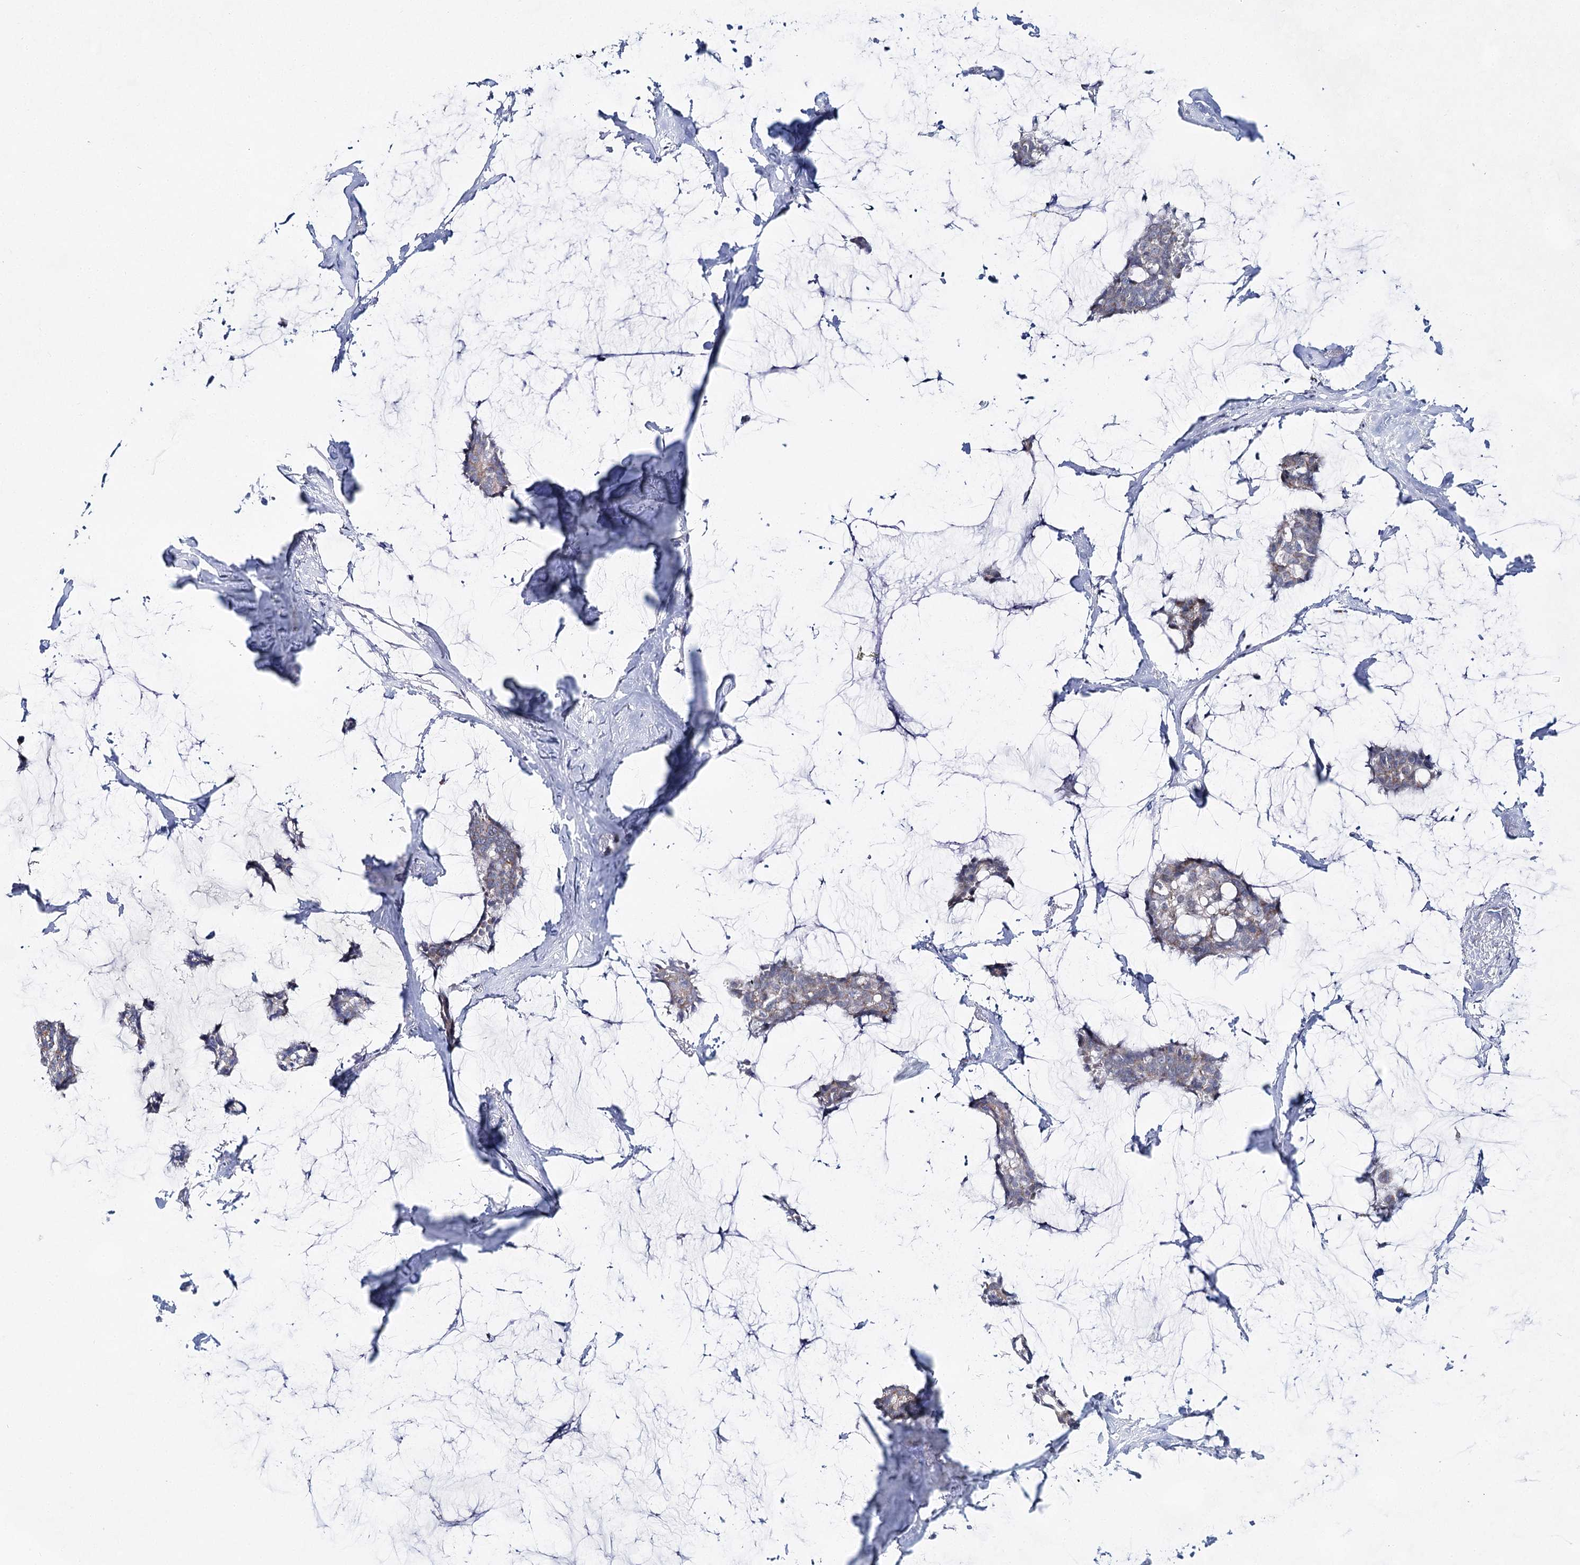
{"staining": {"intensity": "negative", "quantity": "none", "location": "none"}, "tissue": "breast cancer", "cell_type": "Tumor cells", "image_type": "cancer", "snomed": [{"axis": "morphology", "description": "Duct carcinoma"}, {"axis": "topography", "description": "Breast"}], "caption": "An immunohistochemistry (IHC) image of breast cancer (infiltrating ductal carcinoma) is shown. There is no staining in tumor cells of breast cancer (infiltrating ductal carcinoma).", "gene": "BPHL", "patient": {"sex": "female", "age": 93}}